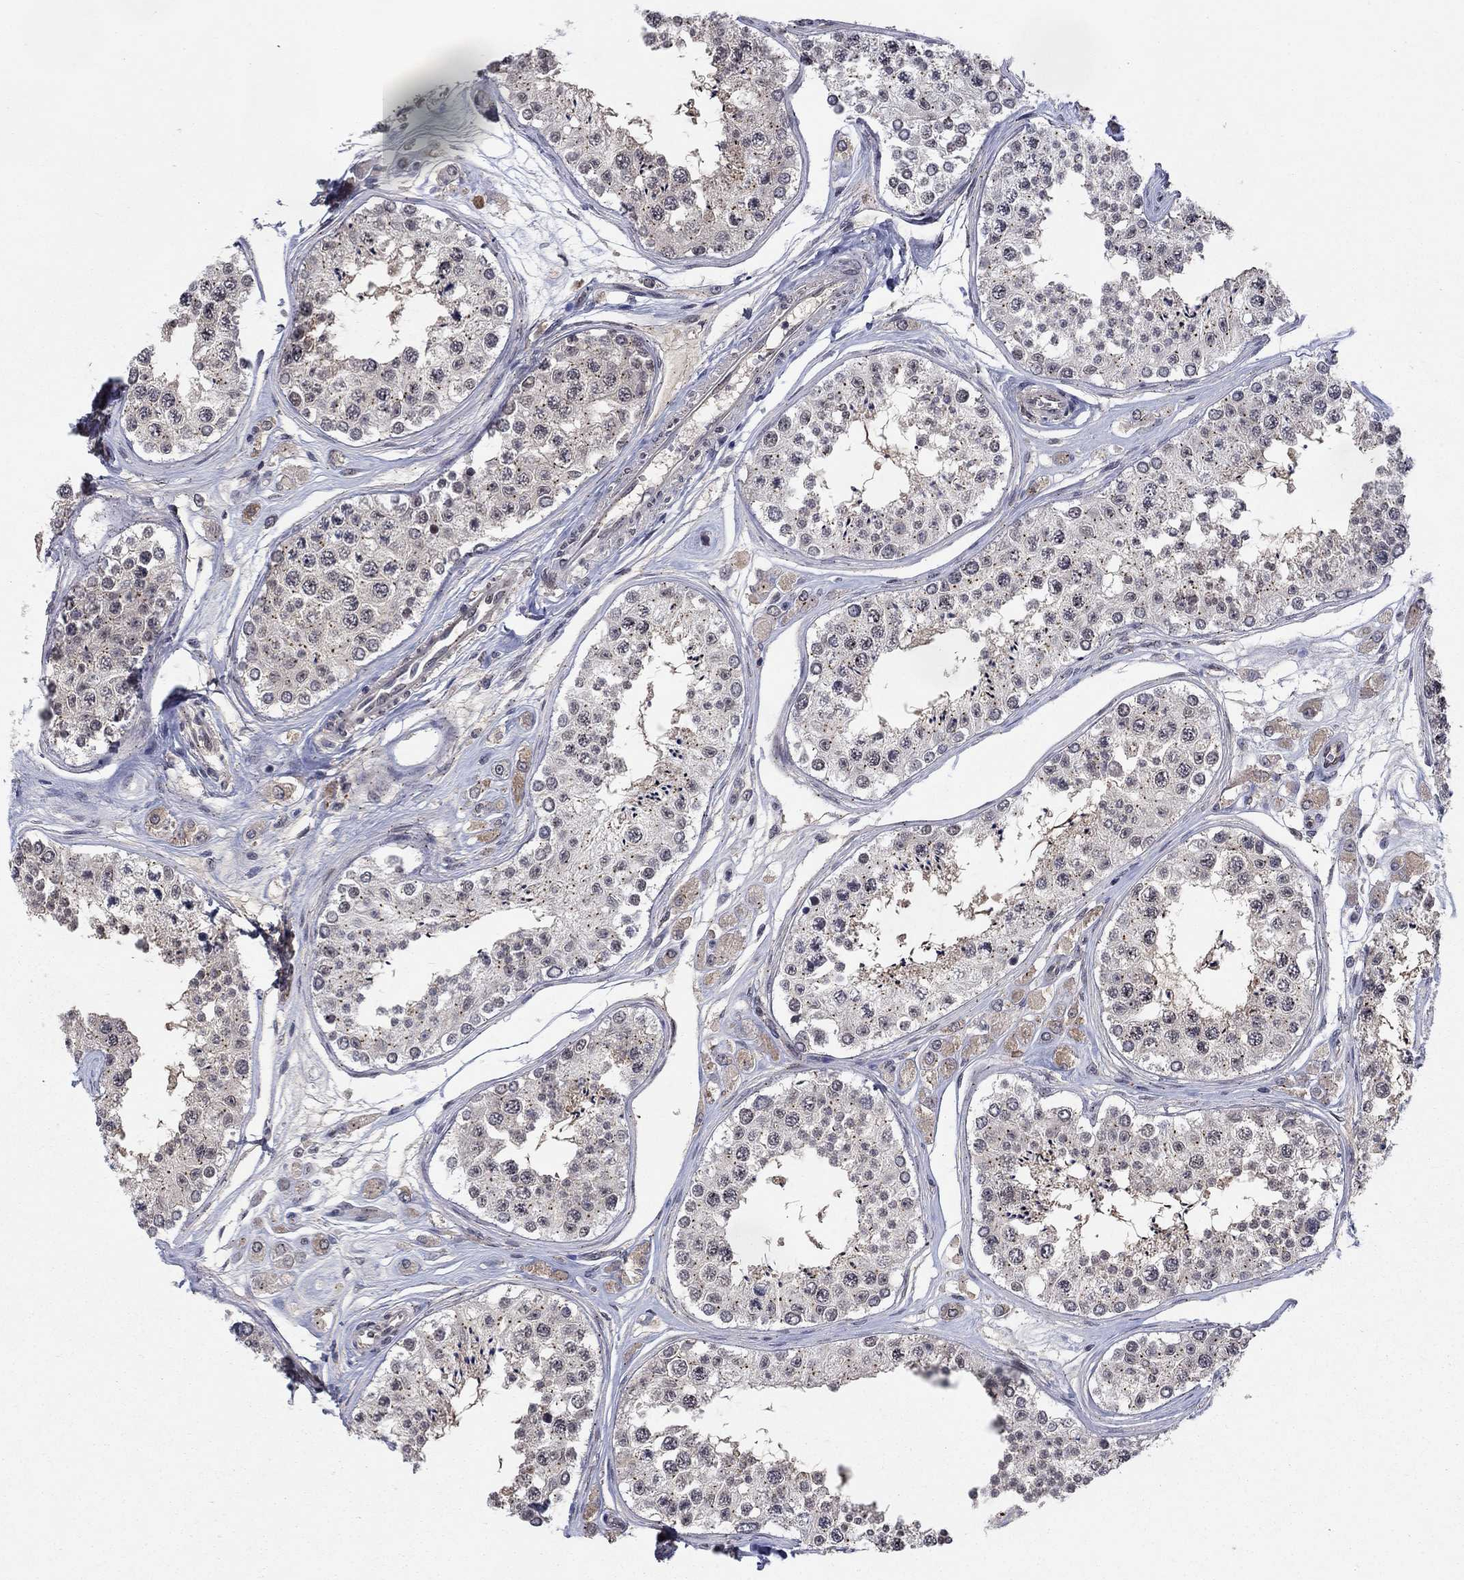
{"staining": {"intensity": "moderate", "quantity": "25%-75%", "location": "cytoplasmic/membranous"}, "tissue": "testis", "cell_type": "Cells in seminiferous ducts", "image_type": "normal", "snomed": [{"axis": "morphology", "description": "Normal tissue, NOS"}, {"axis": "topography", "description": "Testis"}], "caption": "The micrograph displays immunohistochemical staining of unremarkable testis. There is moderate cytoplasmic/membranous staining is appreciated in approximately 25%-75% of cells in seminiferous ducts.", "gene": "SH3RF1", "patient": {"sex": "male", "age": 25}}